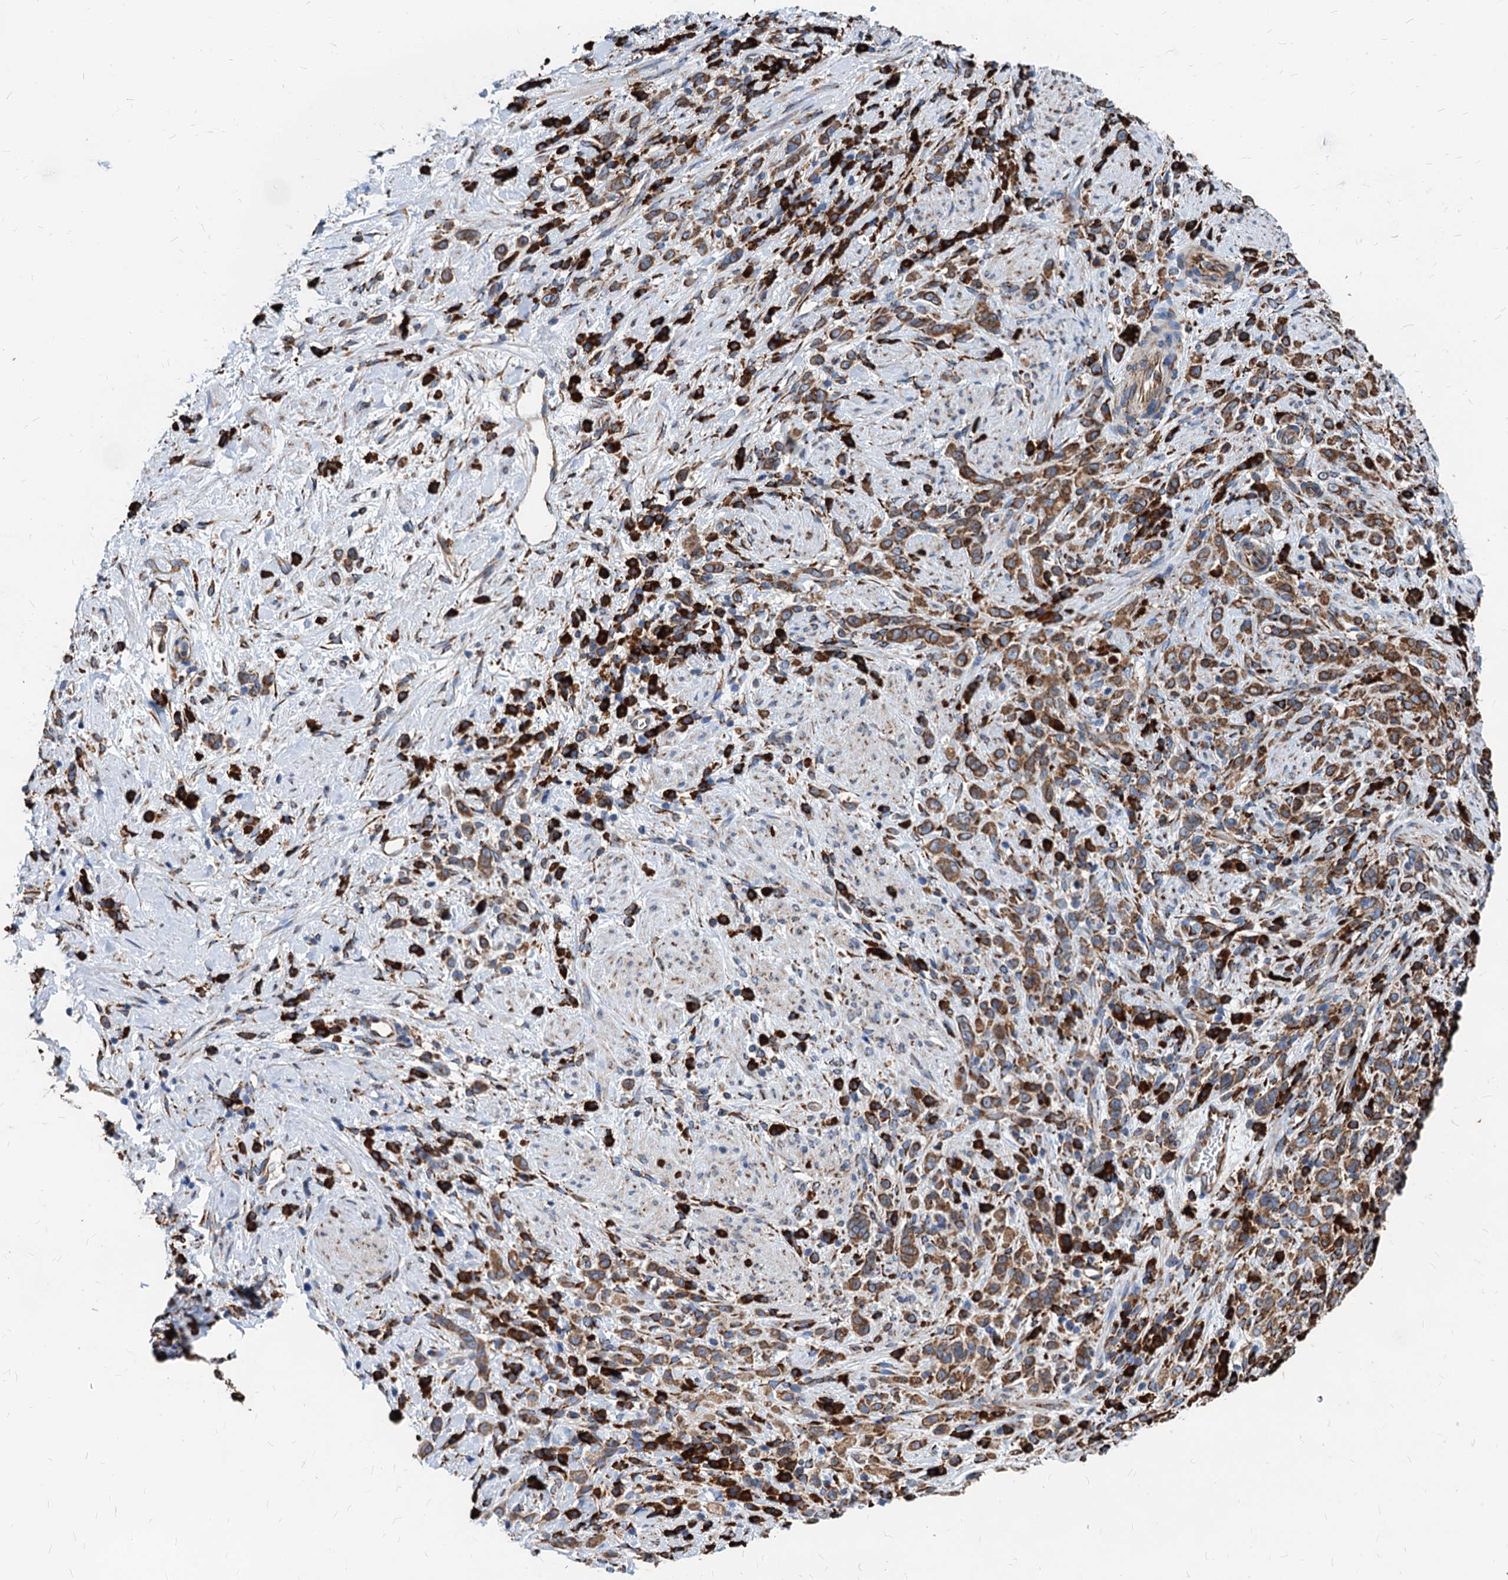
{"staining": {"intensity": "moderate", "quantity": ">75%", "location": "cytoplasmic/membranous"}, "tissue": "stomach cancer", "cell_type": "Tumor cells", "image_type": "cancer", "snomed": [{"axis": "morphology", "description": "Adenocarcinoma, NOS"}, {"axis": "topography", "description": "Stomach"}], "caption": "Human stomach cancer stained with a brown dye displays moderate cytoplasmic/membranous positive positivity in about >75% of tumor cells.", "gene": "HSPA5", "patient": {"sex": "female", "age": 60}}